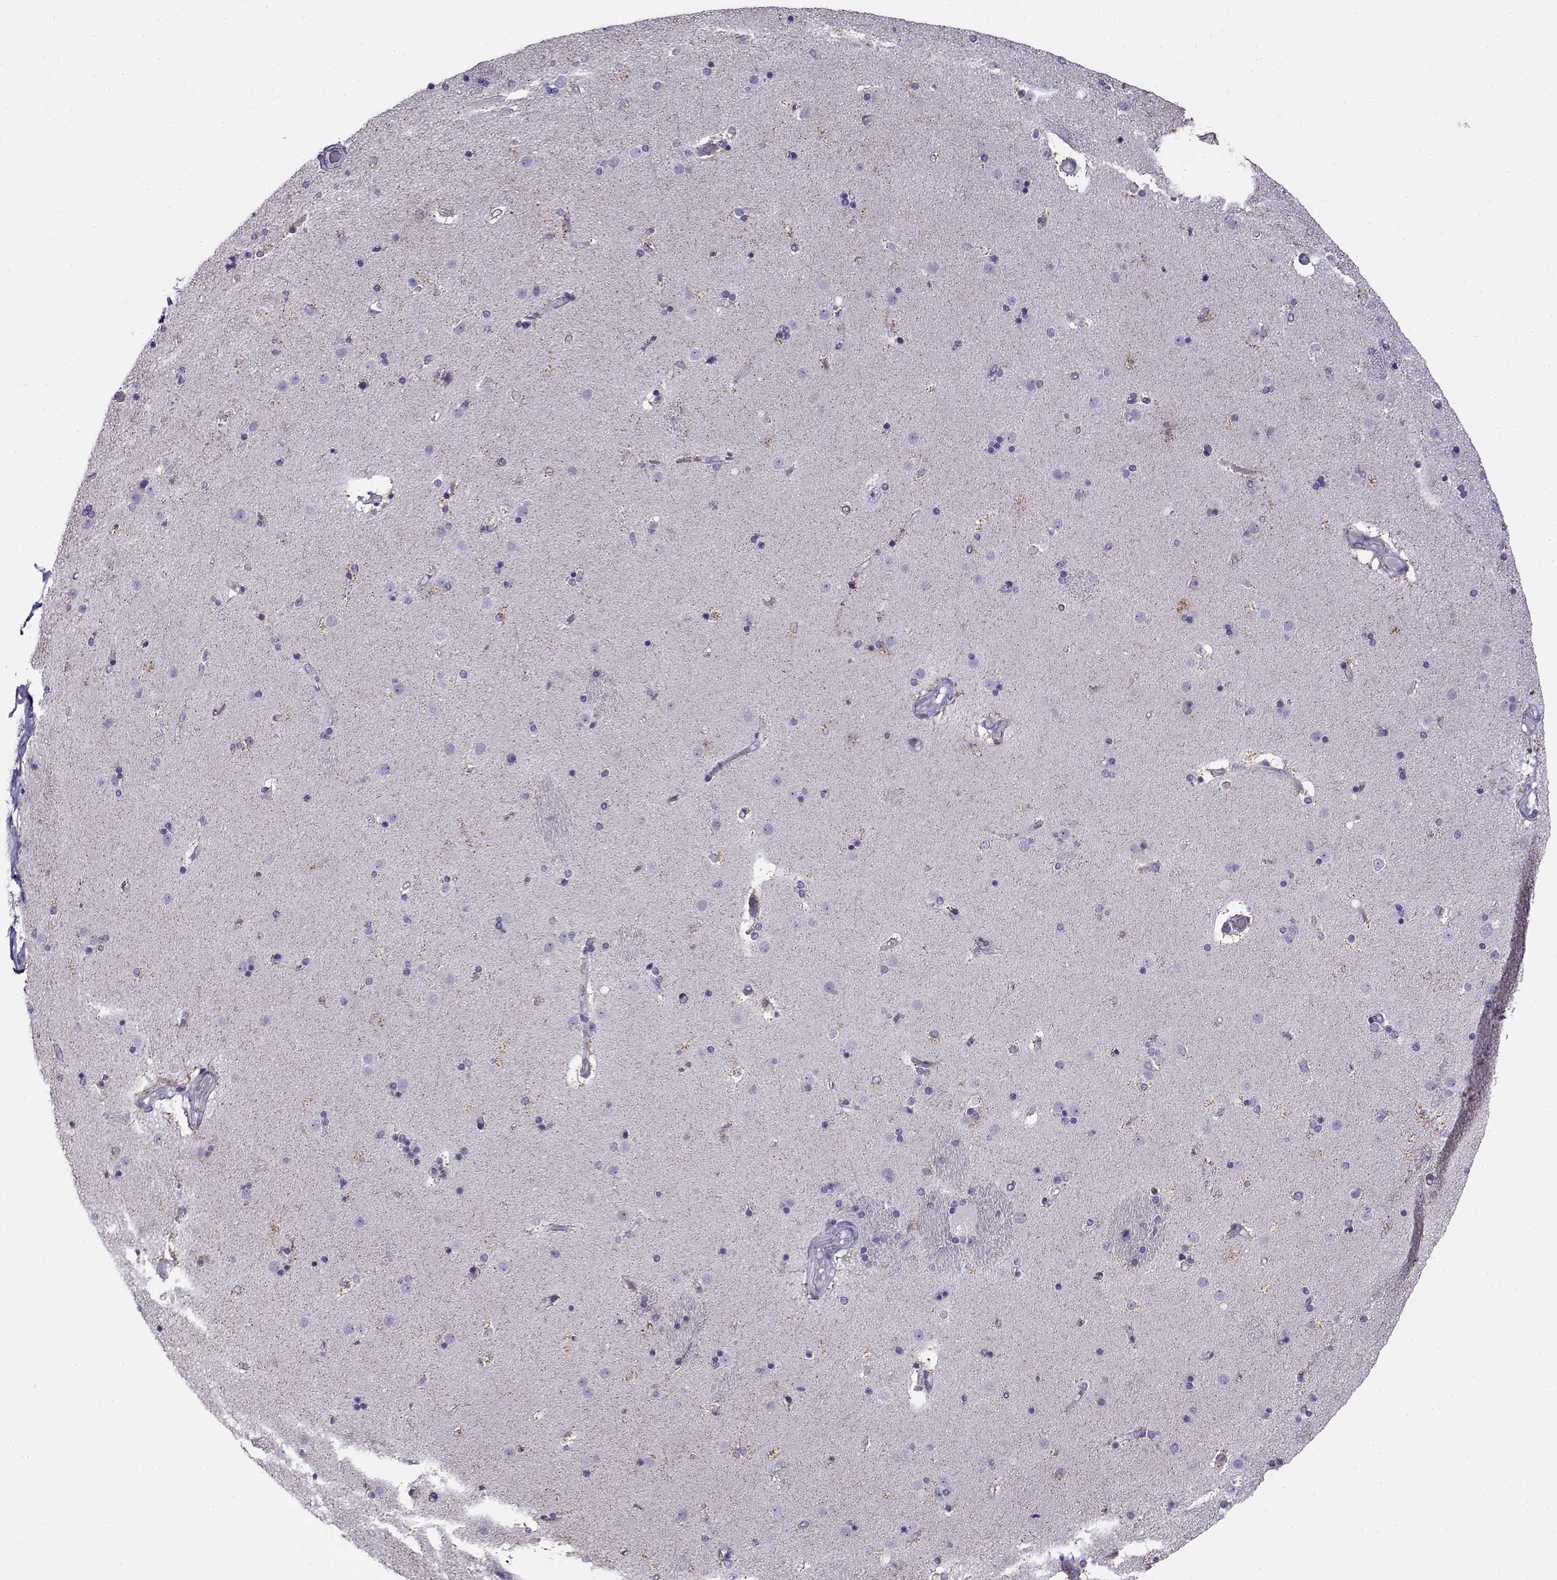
{"staining": {"intensity": "negative", "quantity": "none", "location": "none"}, "tissue": "caudate", "cell_type": "Glial cells", "image_type": "normal", "snomed": [{"axis": "morphology", "description": "Normal tissue, NOS"}, {"axis": "topography", "description": "Lateral ventricle wall"}], "caption": "A high-resolution histopathology image shows immunohistochemistry (IHC) staining of benign caudate, which exhibits no significant expression in glial cells.", "gene": "FEZF1", "patient": {"sex": "male", "age": 54}}